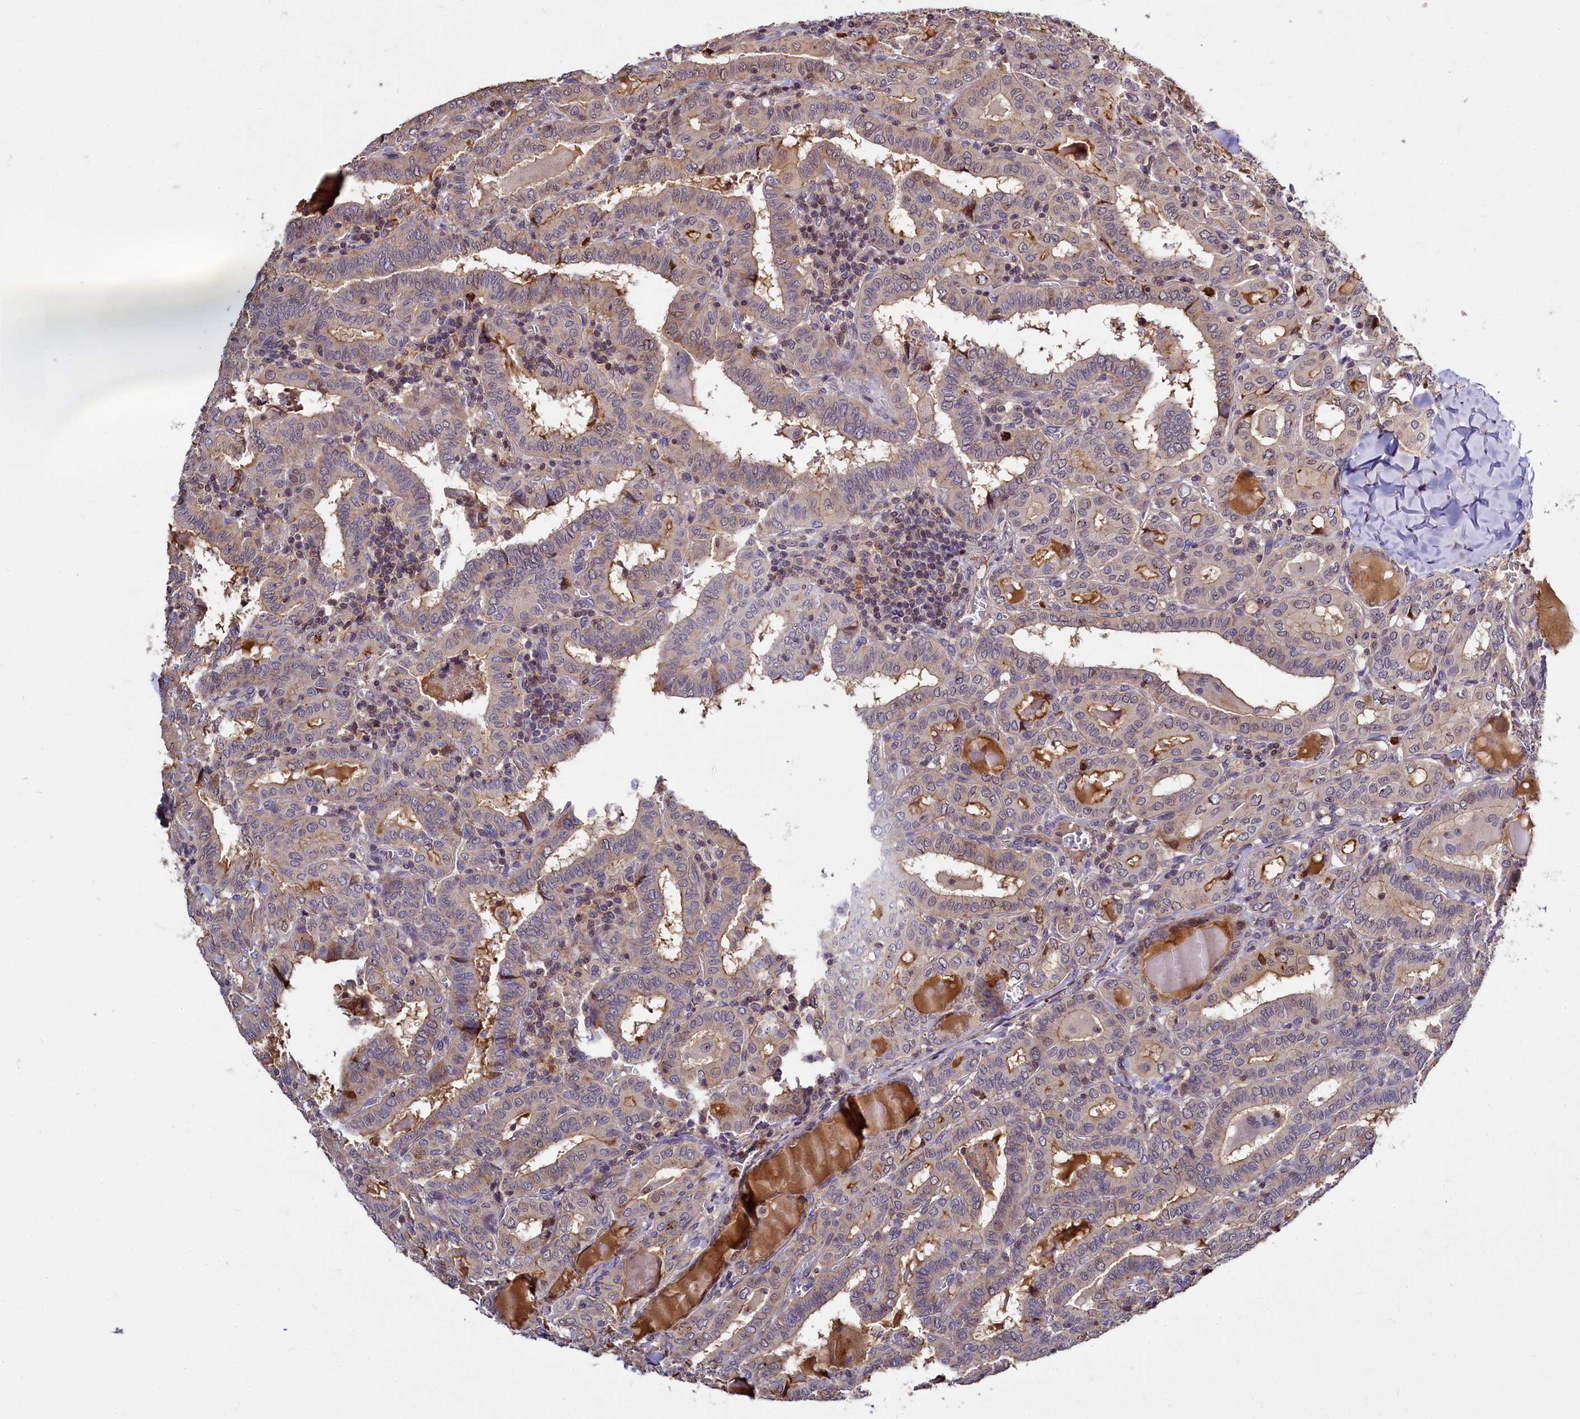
{"staining": {"intensity": "moderate", "quantity": "<25%", "location": "cytoplasmic/membranous"}, "tissue": "thyroid cancer", "cell_type": "Tumor cells", "image_type": "cancer", "snomed": [{"axis": "morphology", "description": "Papillary adenocarcinoma, NOS"}, {"axis": "topography", "description": "Thyroid gland"}], "caption": "Moderate cytoplasmic/membranous positivity for a protein is appreciated in approximately <25% of tumor cells of papillary adenocarcinoma (thyroid) using immunohistochemistry.", "gene": "ATG101", "patient": {"sex": "female", "age": 72}}